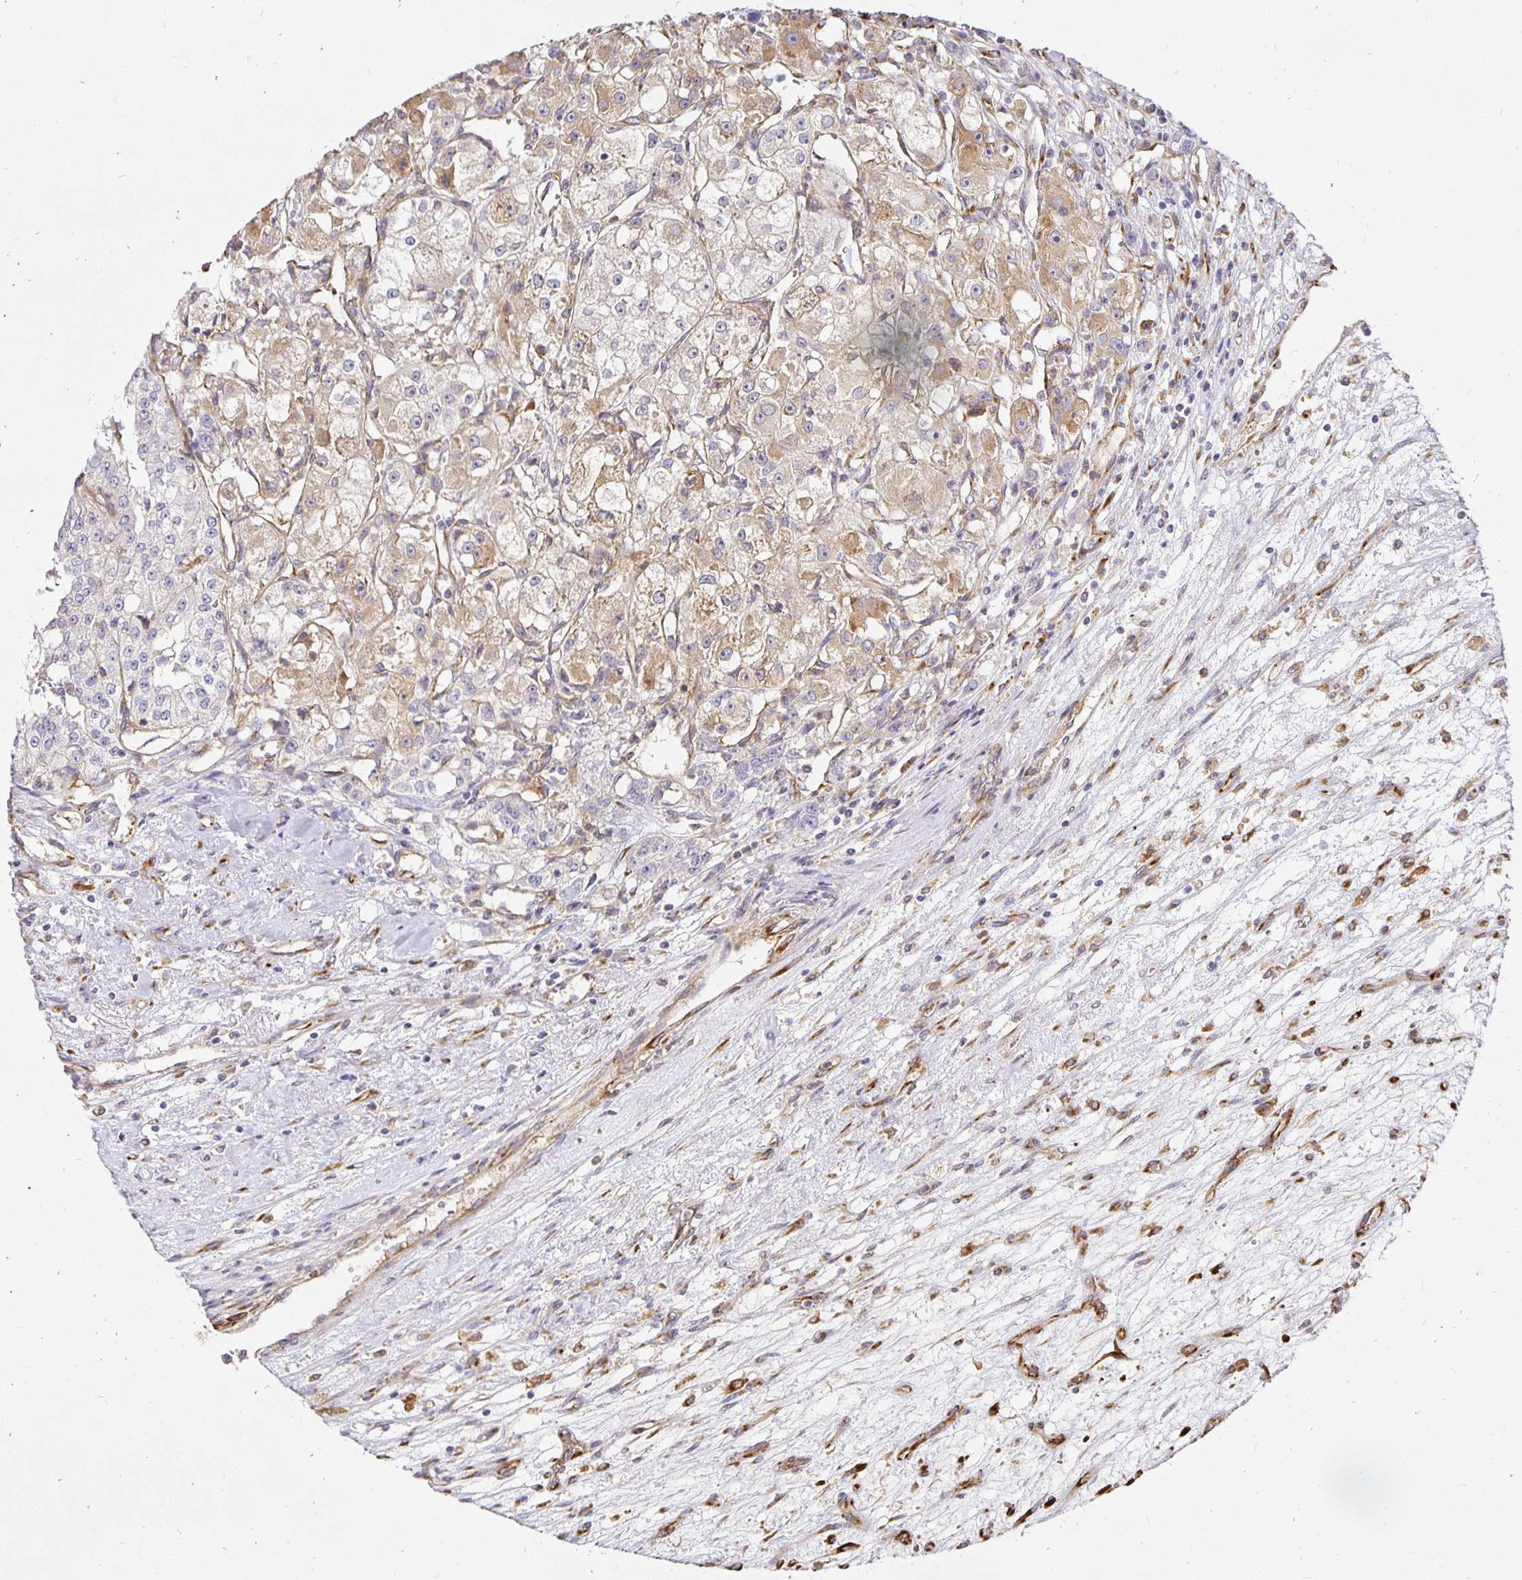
{"staining": {"intensity": "weak", "quantity": "25%-75%", "location": "cytoplasmic/membranous"}, "tissue": "renal cancer", "cell_type": "Tumor cells", "image_type": "cancer", "snomed": [{"axis": "morphology", "description": "Adenocarcinoma, NOS"}, {"axis": "topography", "description": "Kidney"}], "caption": "Protein staining reveals weak cytoplasmic/membranous positivity in approximately 25%-75% of tumor cells in renal adenocarcinoma.", "gene": "PLOD1", "patient": {"sex": "female", "age": 63}}